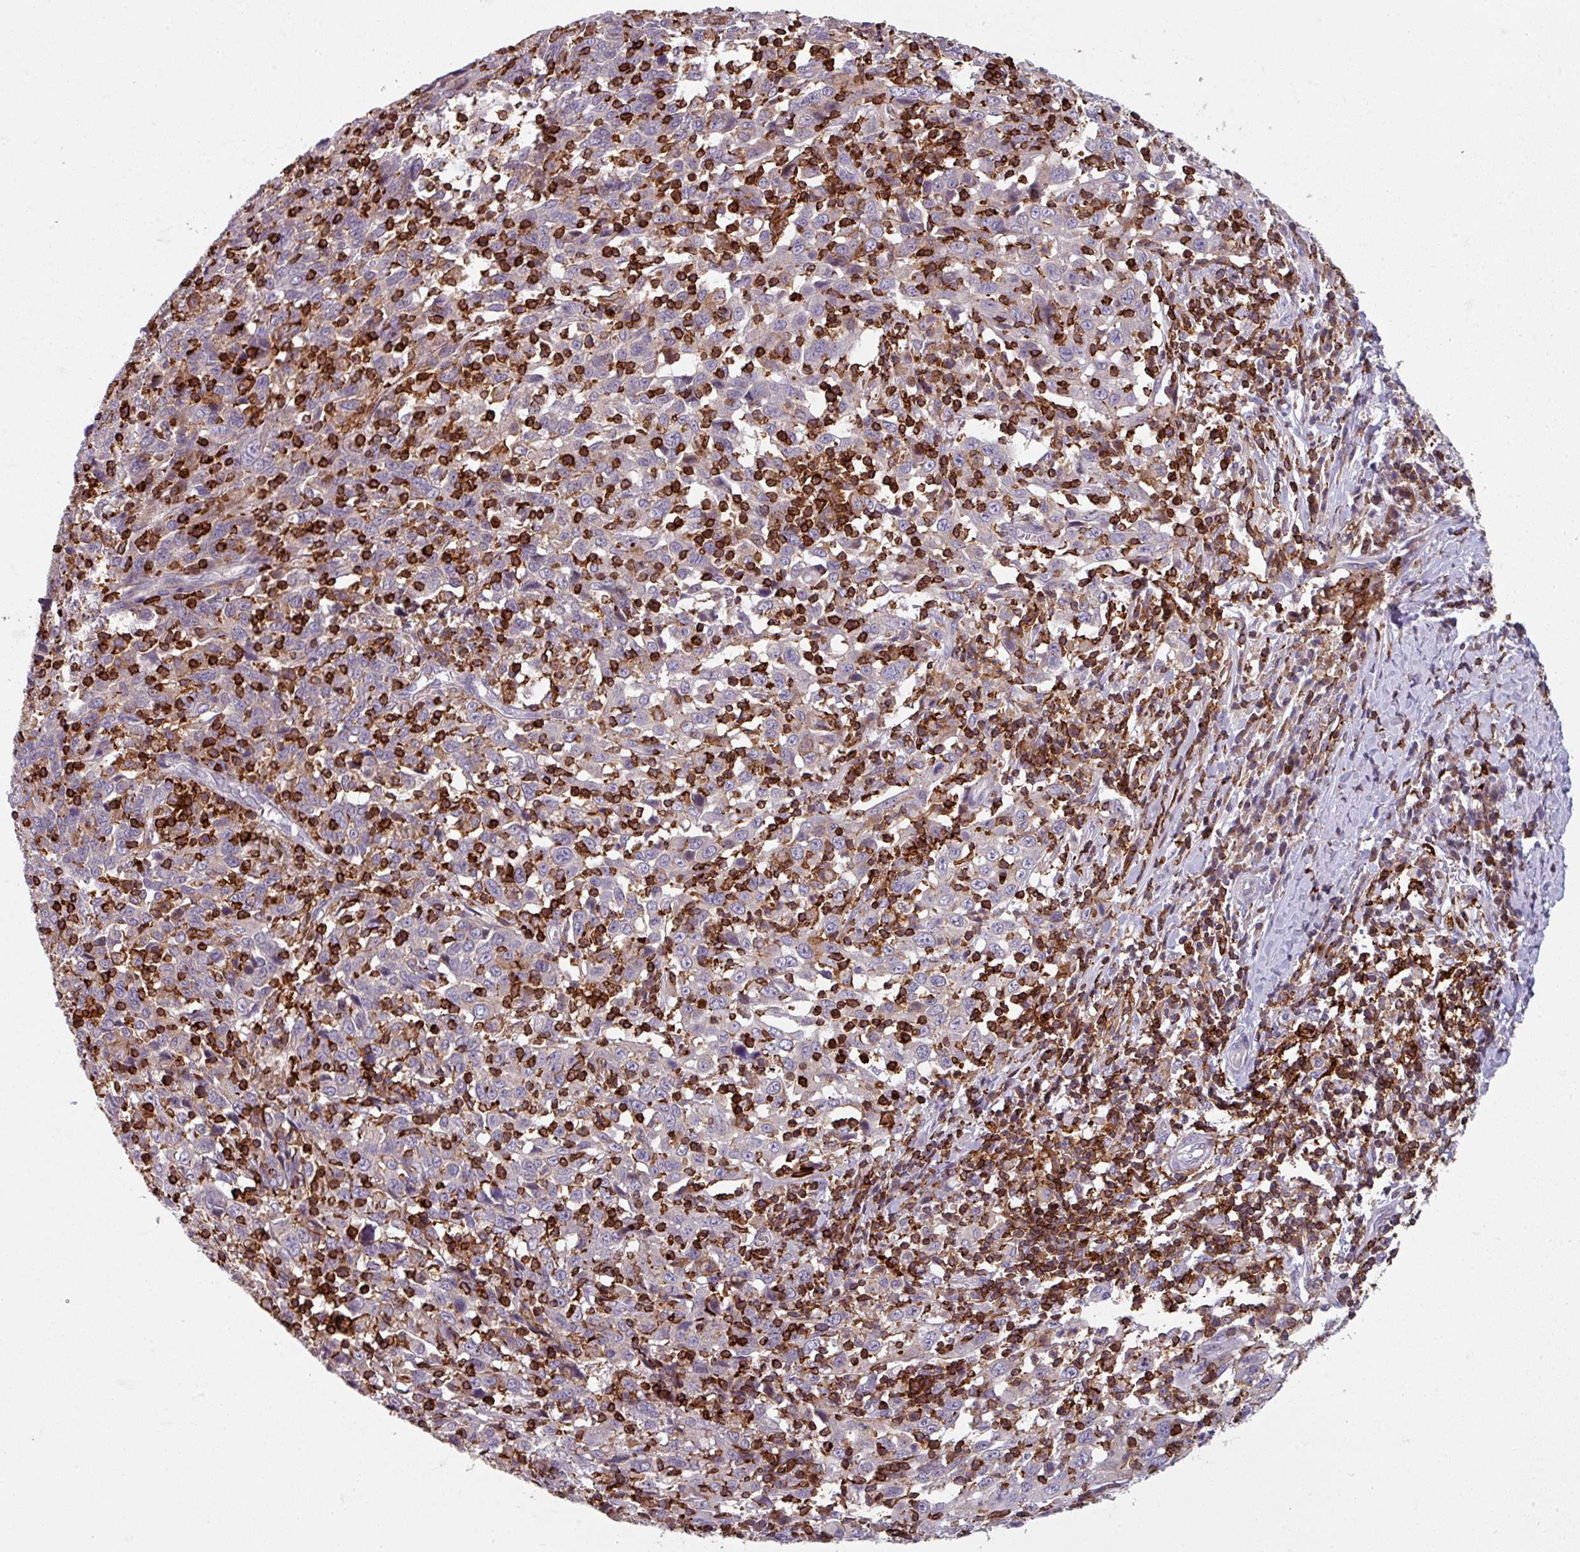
{"staining": {"intensity": "weak", "quantity": "<25%", "location": "cytoplasmic/membranous"}, "tissue": "cervical cancer", "cell_type": "Tumor cells", "image_type": "cancer", "snomed": [{"axis": "morphology", "description": "Squamous cell carcinoma, NOS"}, {"axis": "topography", "description": "Cervix"}], "caption": "Squamous cell carcinoma (cervical) stained for a protein using immunohistochemistry demonstrates no expression tumor cells.", "gene": "NEDD9", "patient": {"sex": "female", "age": 46}}